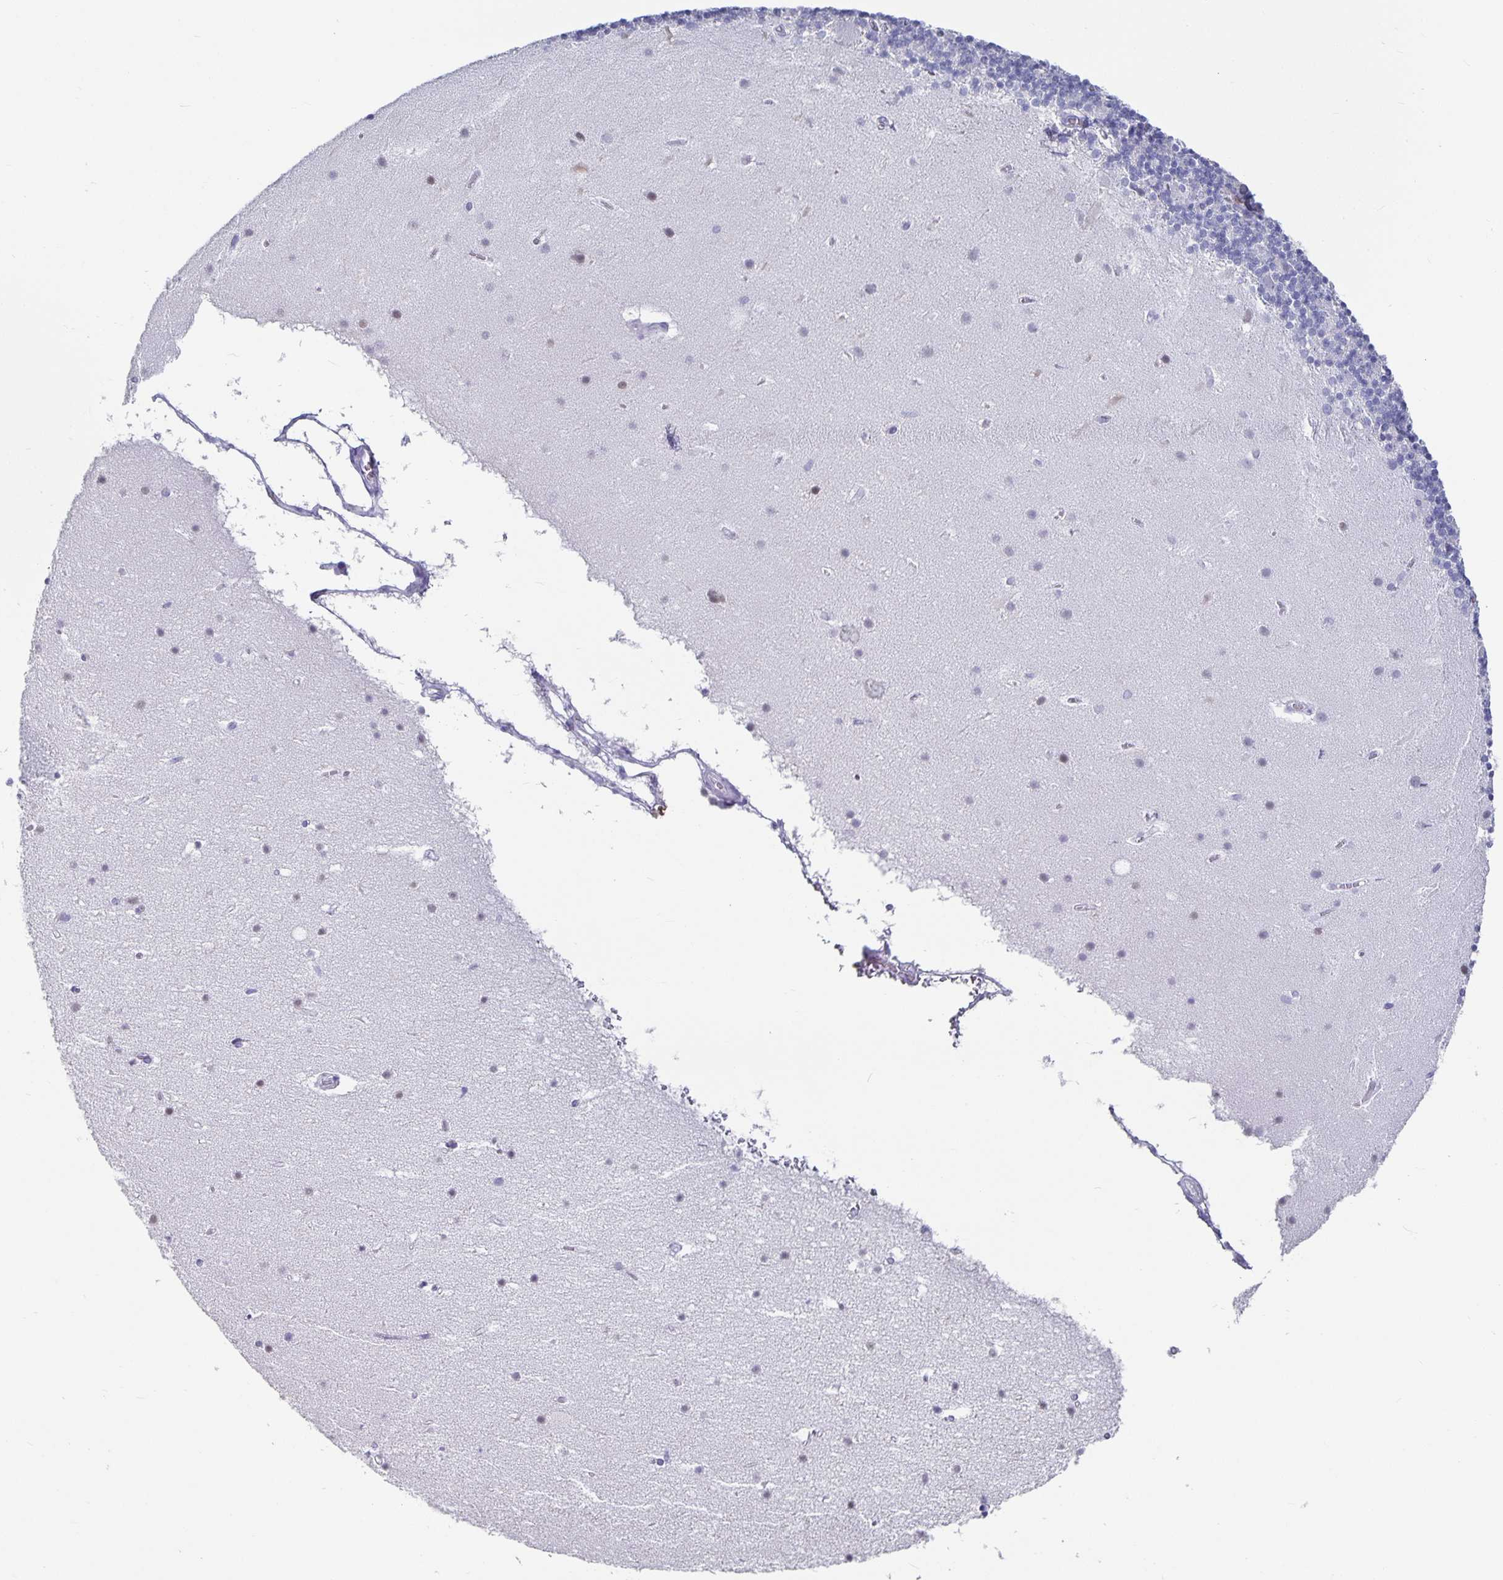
{"staining": {"intensity": "negative", "quantity": "none", "location": "none"}, "tissue": "cerebellum", "cell_type": "Cells in granular layer", "image_type": "normal", "snomed": [{"axis": "morphology", "description": "Normal tissue, NOS"}, {"axis": "topography", "description": "Cerebellum"}], "caption": "The image demonstrates no staining of cells in granular layer in benign cerebellum.", "gene": "OLIG2", "patient": {"sex": "male", "age": 70}}